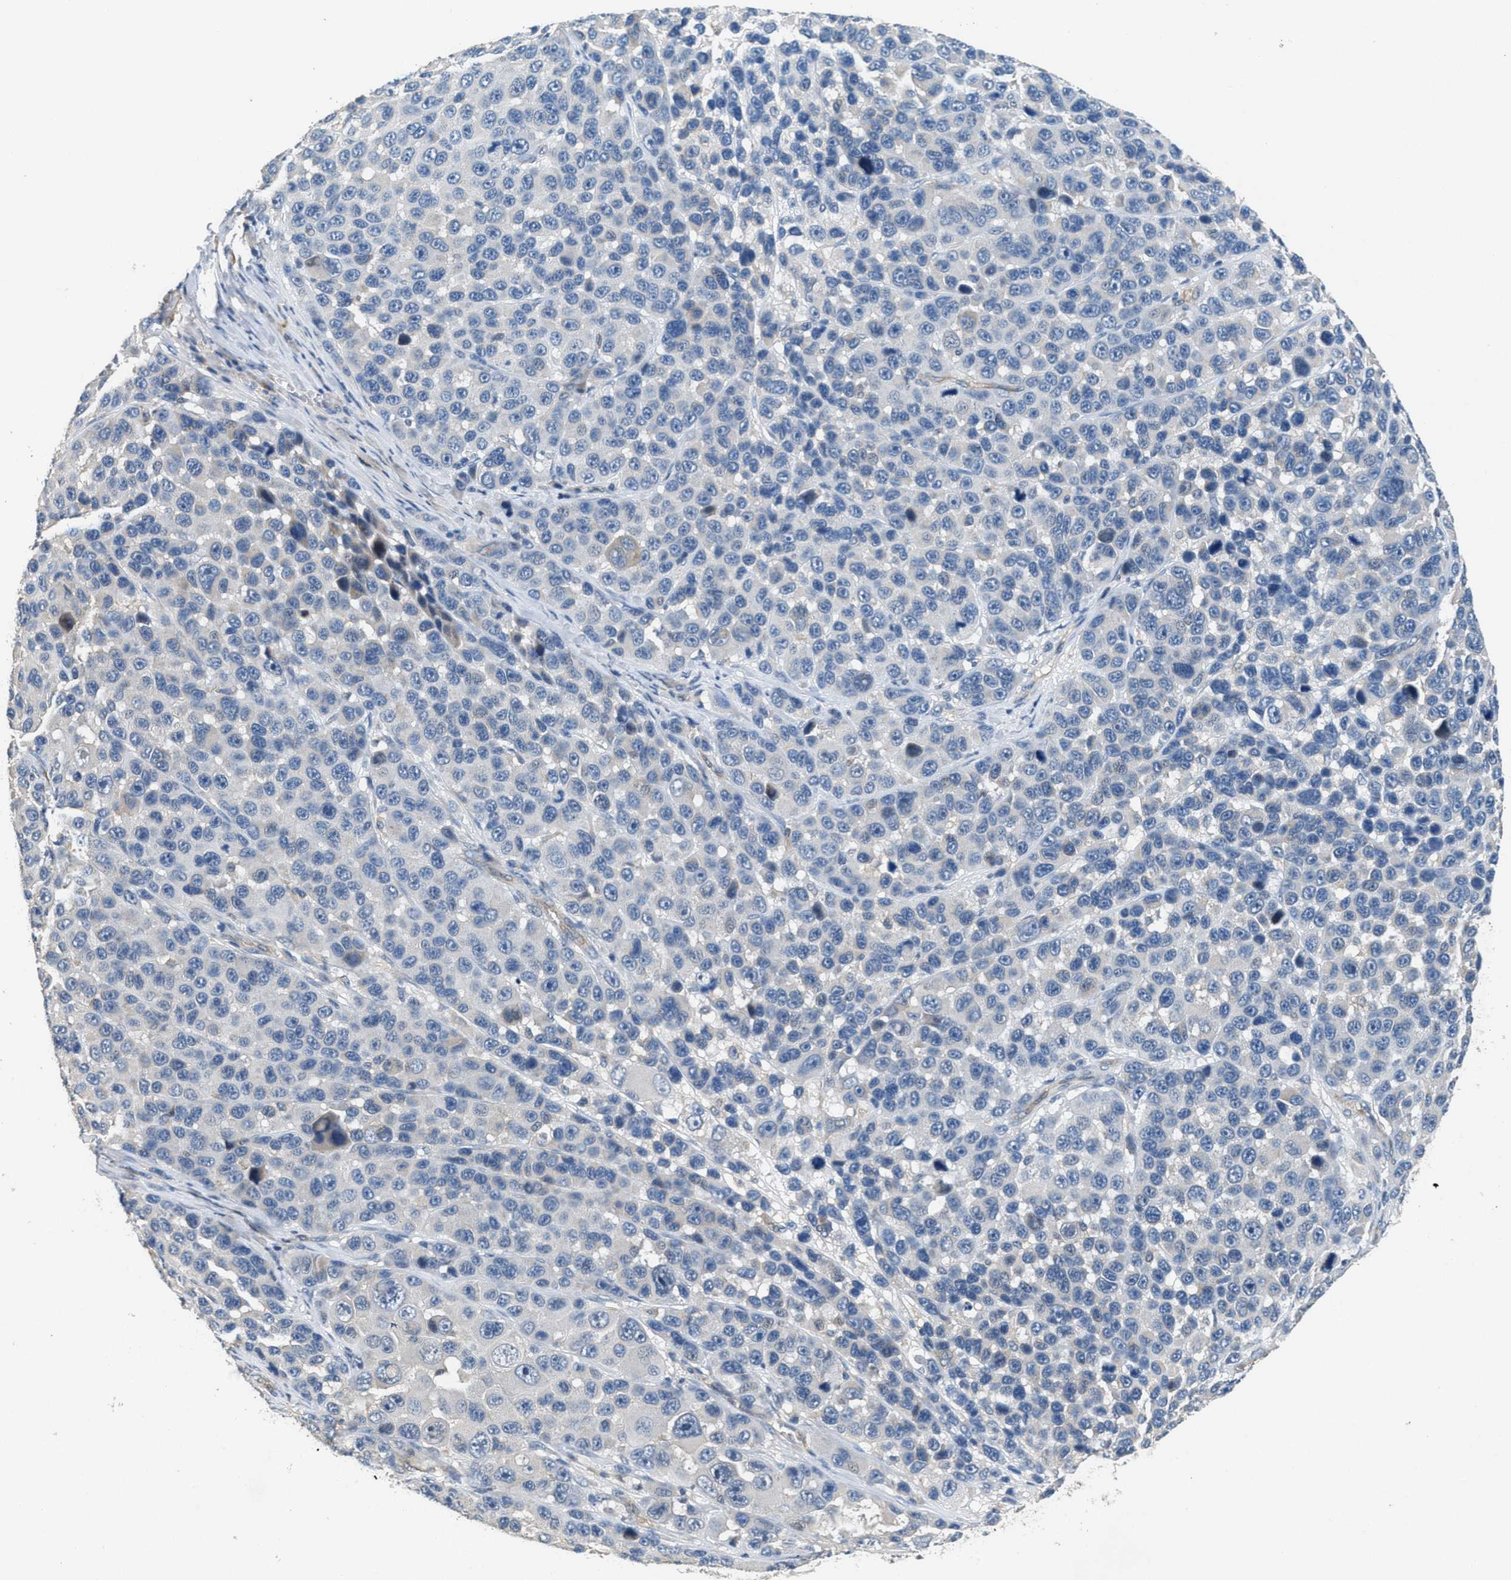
{"staining": {"intensity": "negative", "quantity": "none", "location": "none"}, "tissue": "melanoma", "cell_type": "Tumor cells", "image_type": "cancer", "snomed": [{"axis": "morphology", "description": "Malignant melanoma, NOS"}, {"axis": "topography", "description": "Skin"}], "caption": "Micrograph shows no protein expression in tumor cells of malignant melanoma tissue.", "gene": "DGKE", "patient": {"sex": "male", "age": 53}}